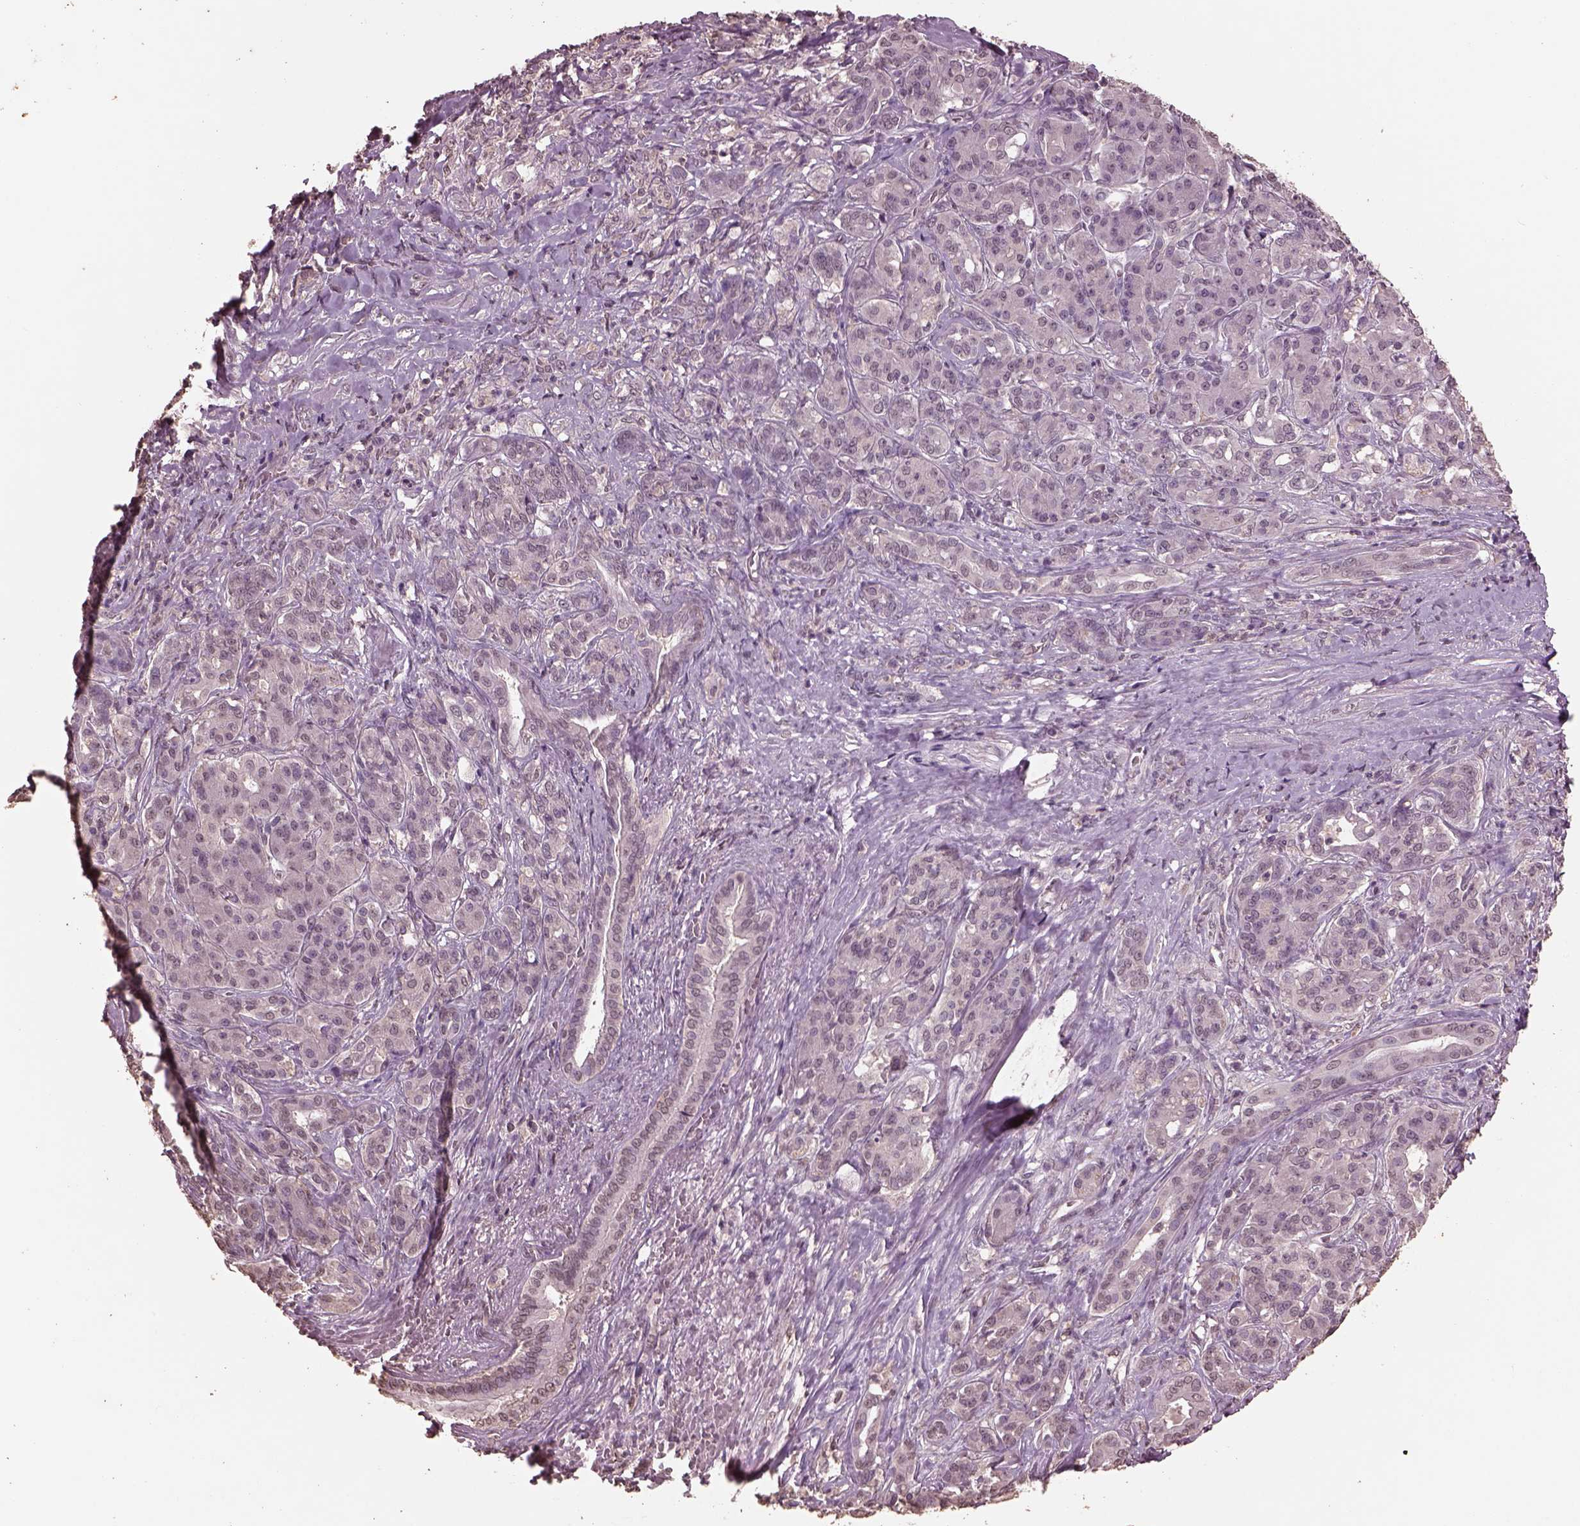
{"staining": {"intensity": "negative", "quantity": "none", "location": "none"}, "tissue": "pancreatic cancer", "cell_type": "Tumor cells", "image_type": "cancer", "snomed": [{"axis": "morphology", "description": "Normal tissue, NOS"}, {"axis": "morphology", "description": "Inflammation, NOS"}, {"axis": "morphology", "description": "Adenocarcinoma, NOS"}, {"axis": "topography", "description": "Pancreas"}], "caption": "This image is of pancreatic cancer (adenocarcinoma) stained with immunohistochemistry to label a protein in brown with the nuclei are counter-stained blue. There is no positivity in tumor cells. (DAB immunohistochemistry with hematoxylin counter stain).", "gene": "CPT1C", "patient": {"sex": "male", "age": 57}}